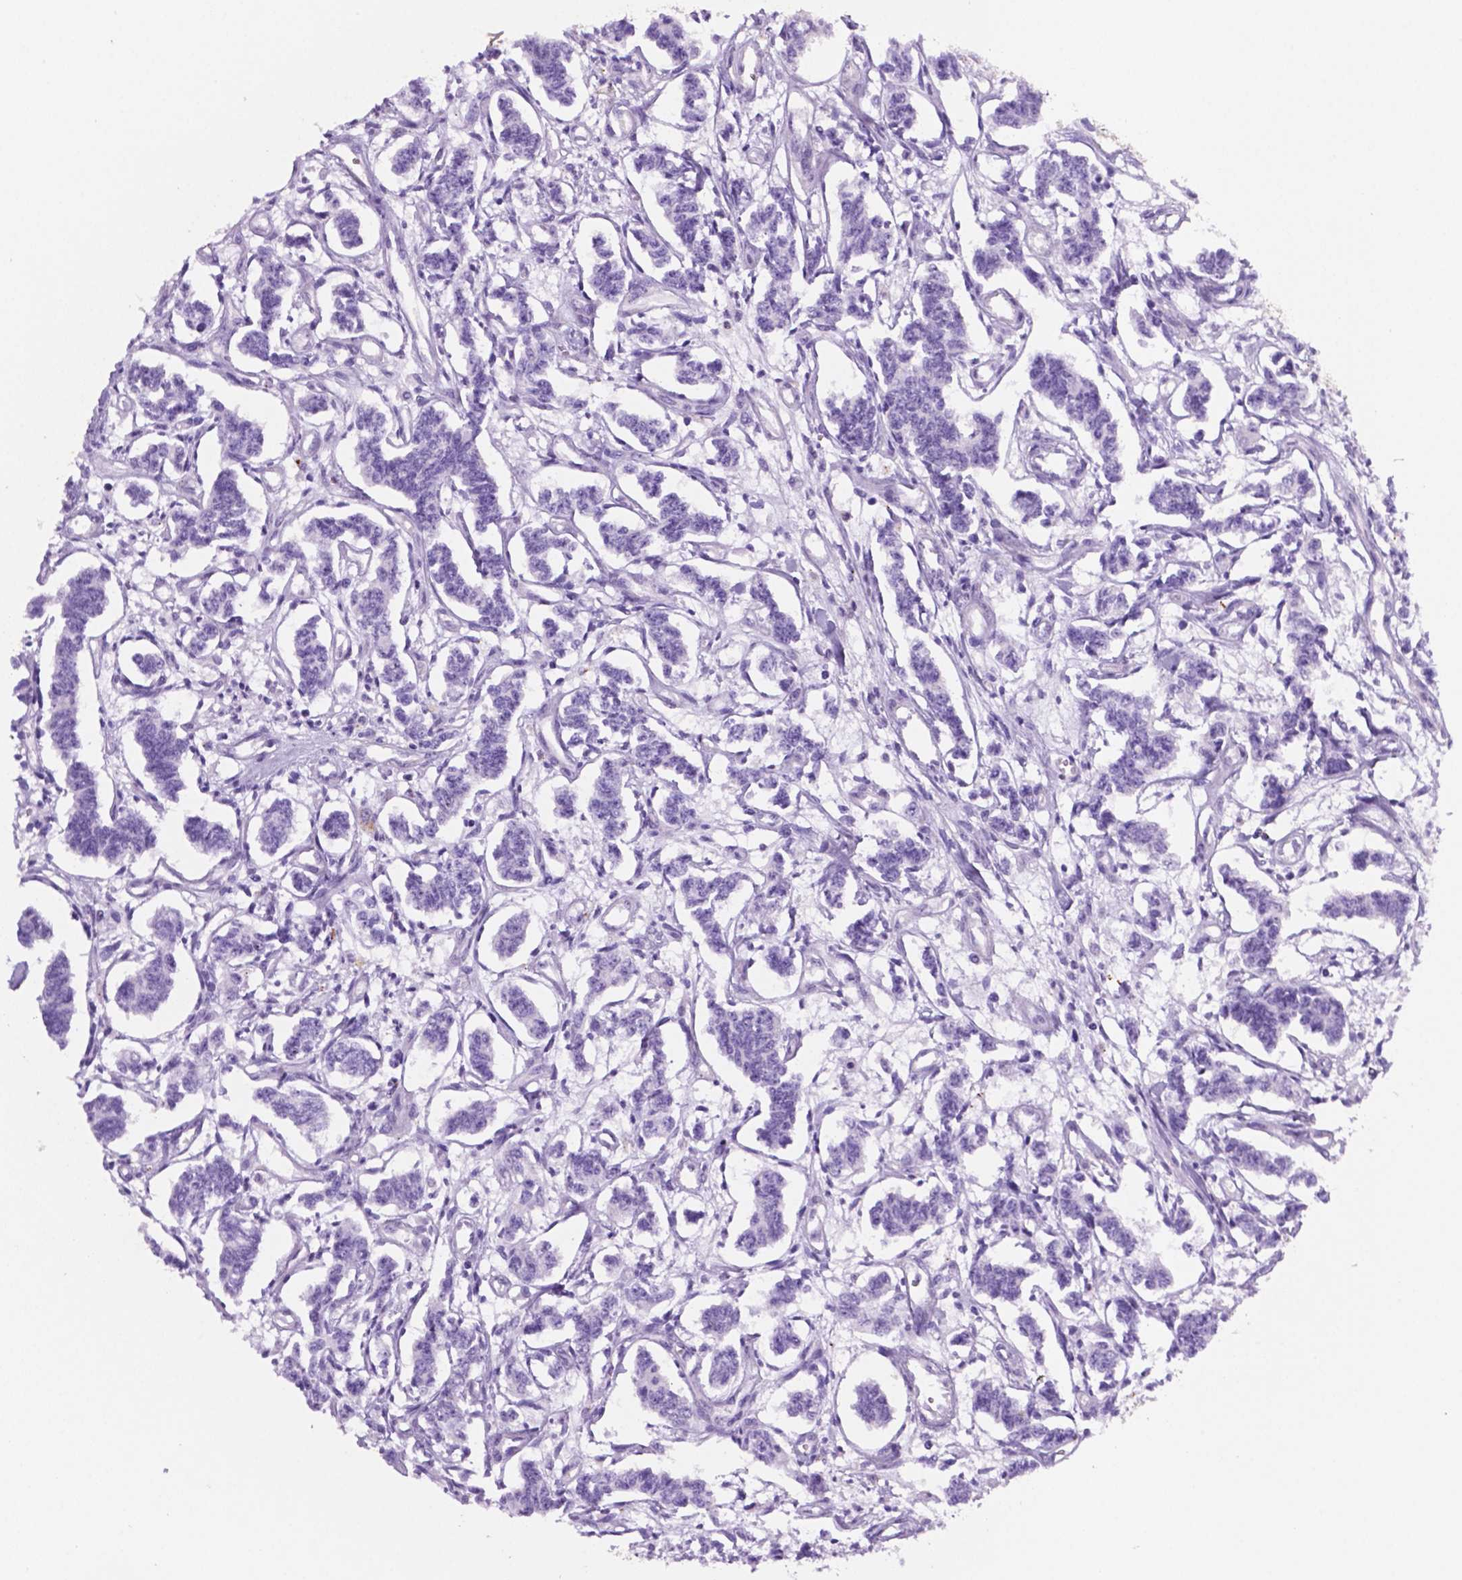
{"staining": {"intensity": "negative", "quantity": "none", "location": "none"}, "tissue": "carcinoid", "cell_type": "Tumor cells", "image_type": "cancer", "snomed": [{"axis": "morphology", "description": "Carcinoid, malignant, NOS"}, {"axis": "topography", "description": "Kidney"}], "caption": "The micrograph exhibits no staining of tumor cells in carcinoid (malignant).", "gene": "C18orf21", "patient": {"sex": "female", "age": 41}}